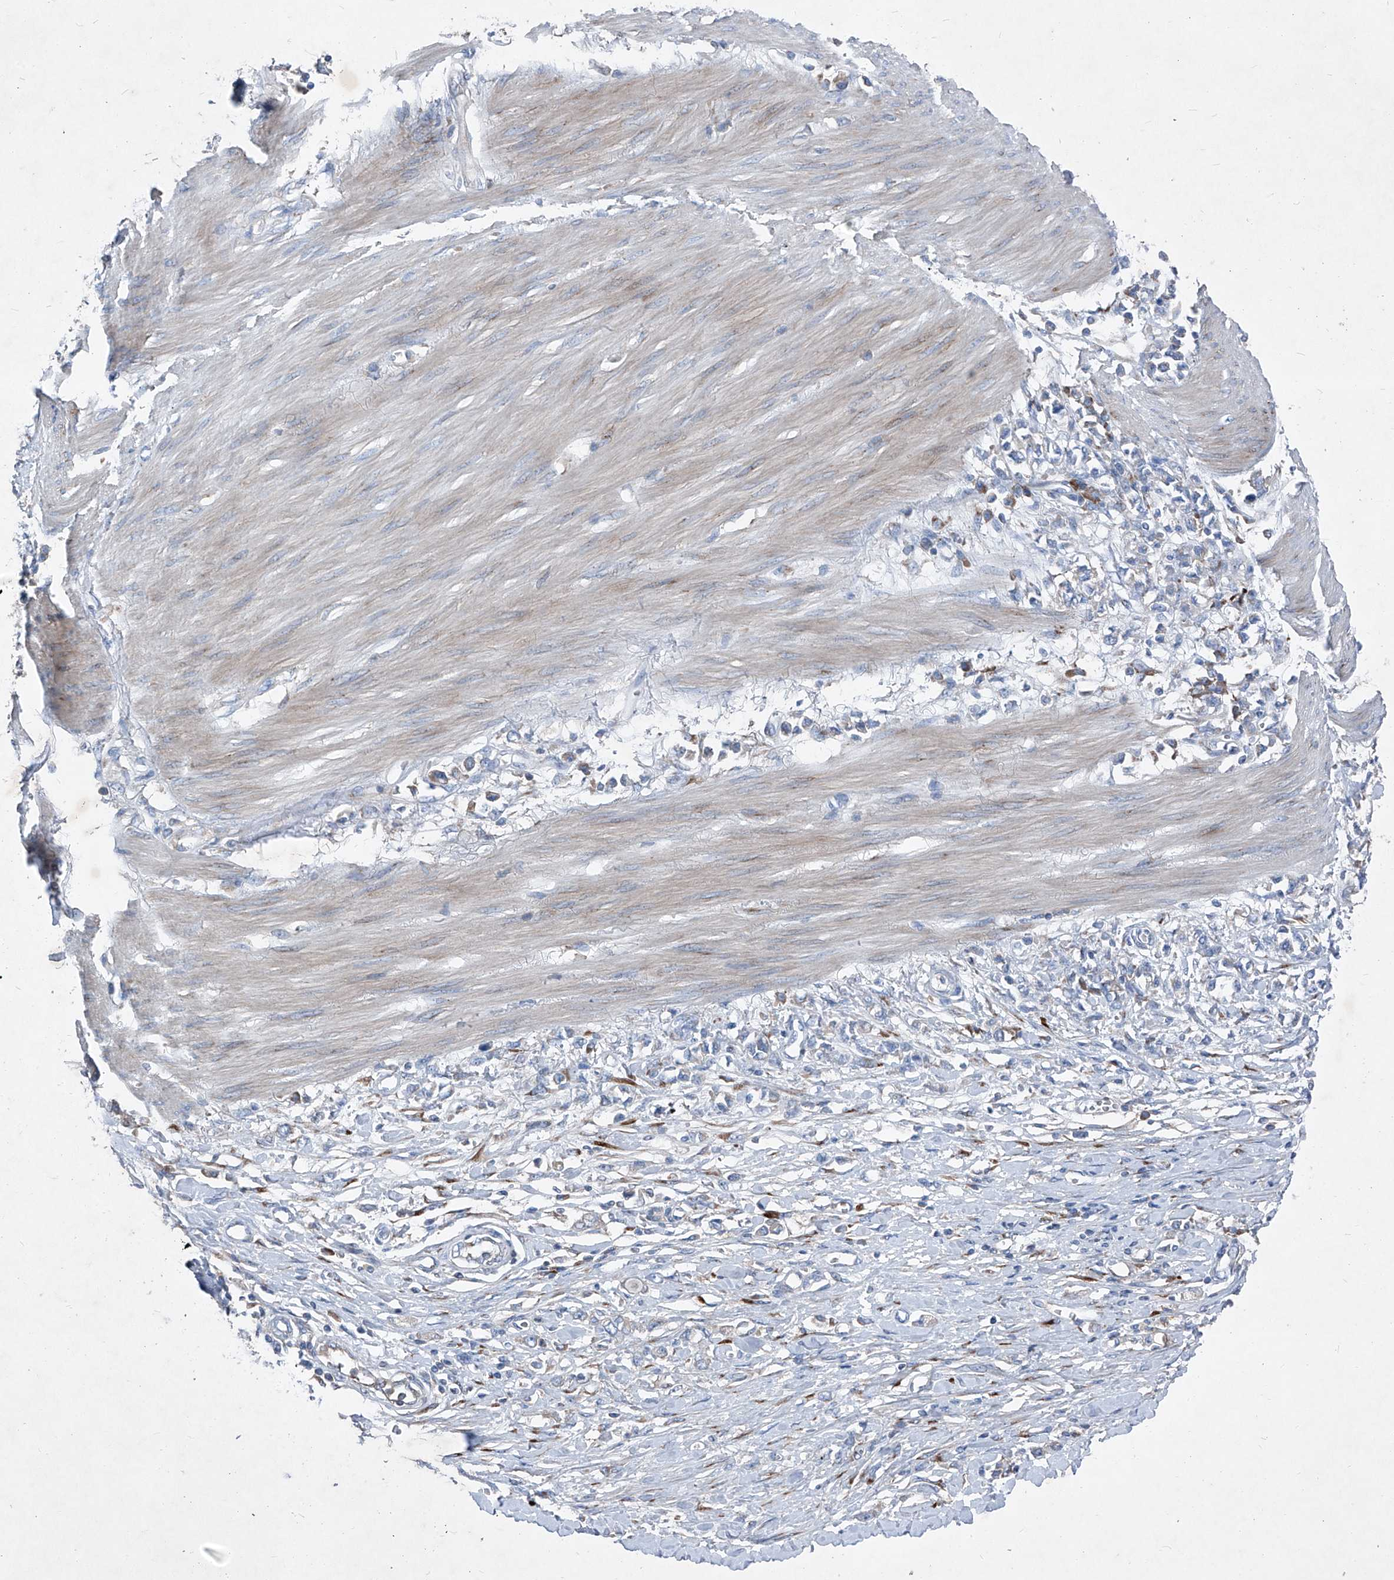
{"staining": {"intensity": "negative", "quantity": "none", "location": "none"}, "tissue": "stomach cancer", "cell_type": "Tumor cells", "image_type": "cancer", "snomed": [{"axis": "morphology", "description": "Adenocarcinoma, NOS"}, {"axis": "topography", "description": "Stomach"}], "caption": "Tumor cells show no significant protein expression in adenocarcinoma (stomach). The staining is performed using DAB brown chromogen with nuclei counter-stained in using hematoxylin.", "gene": "IFI27", "patient": {"sex": "female", "age": 76}}